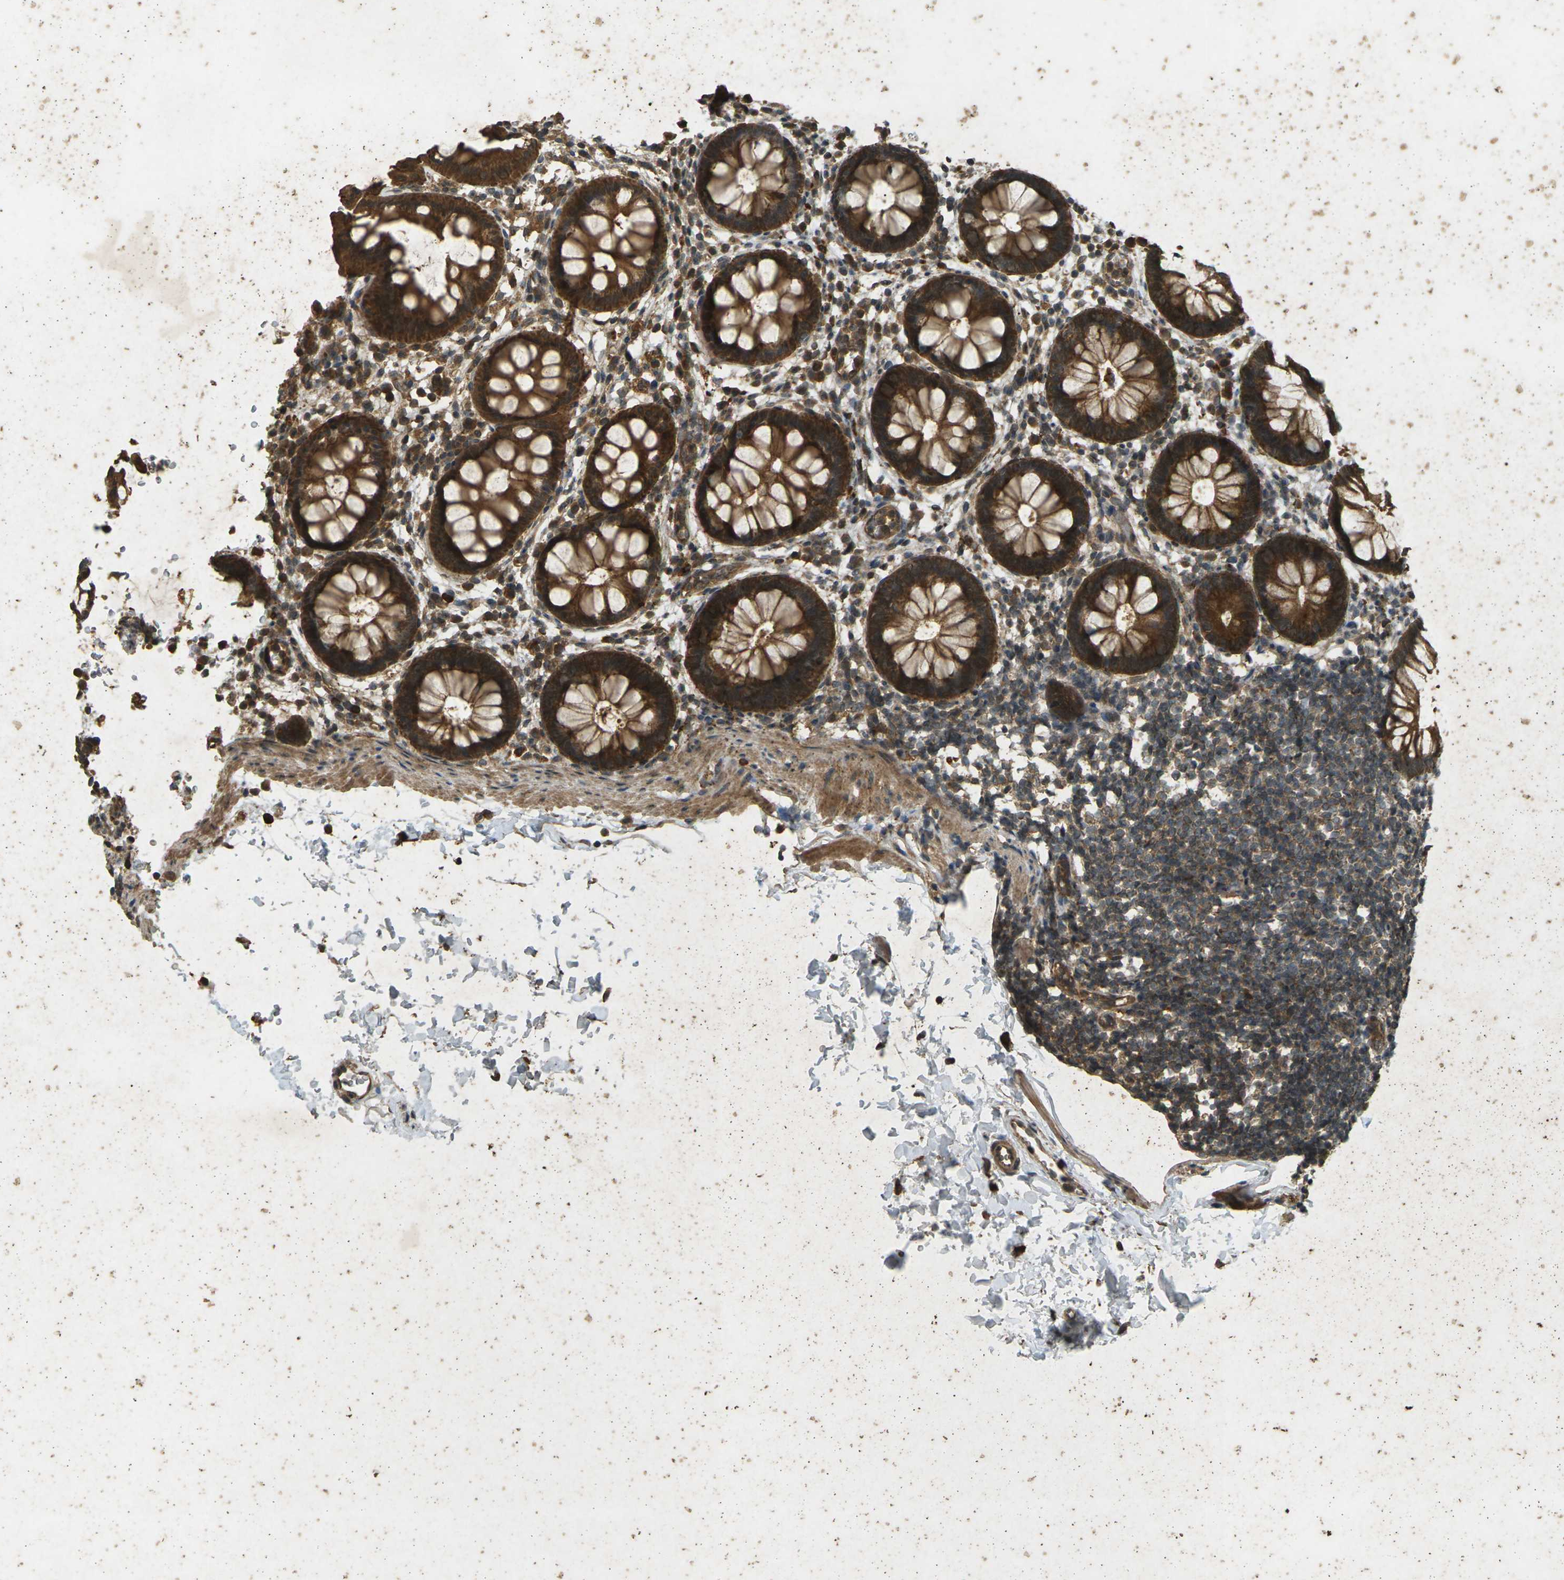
{"staining": {"intensity": "strong", "quantity": ">75%", "location": "cytoplasmic/membranous"}, "tissue": "rectum", "cell_type": "Glandular cells", "image_type": "normal", "snomed": [{"axis": "morphology", "description": "Normal tissue, NOS"}, {"axis": "topography", "description": "Rectum"}], "caption": "DAB immunohistochemical staining of unremarkable rectum displays strong cytoplasmic/membranous protein staining in approximately >75% of glandular cells. (Brightfield microscopy of DAB IHC at high magnification).", "gene": "TAP1", "patient": {"sex": "female", "age": 24}}